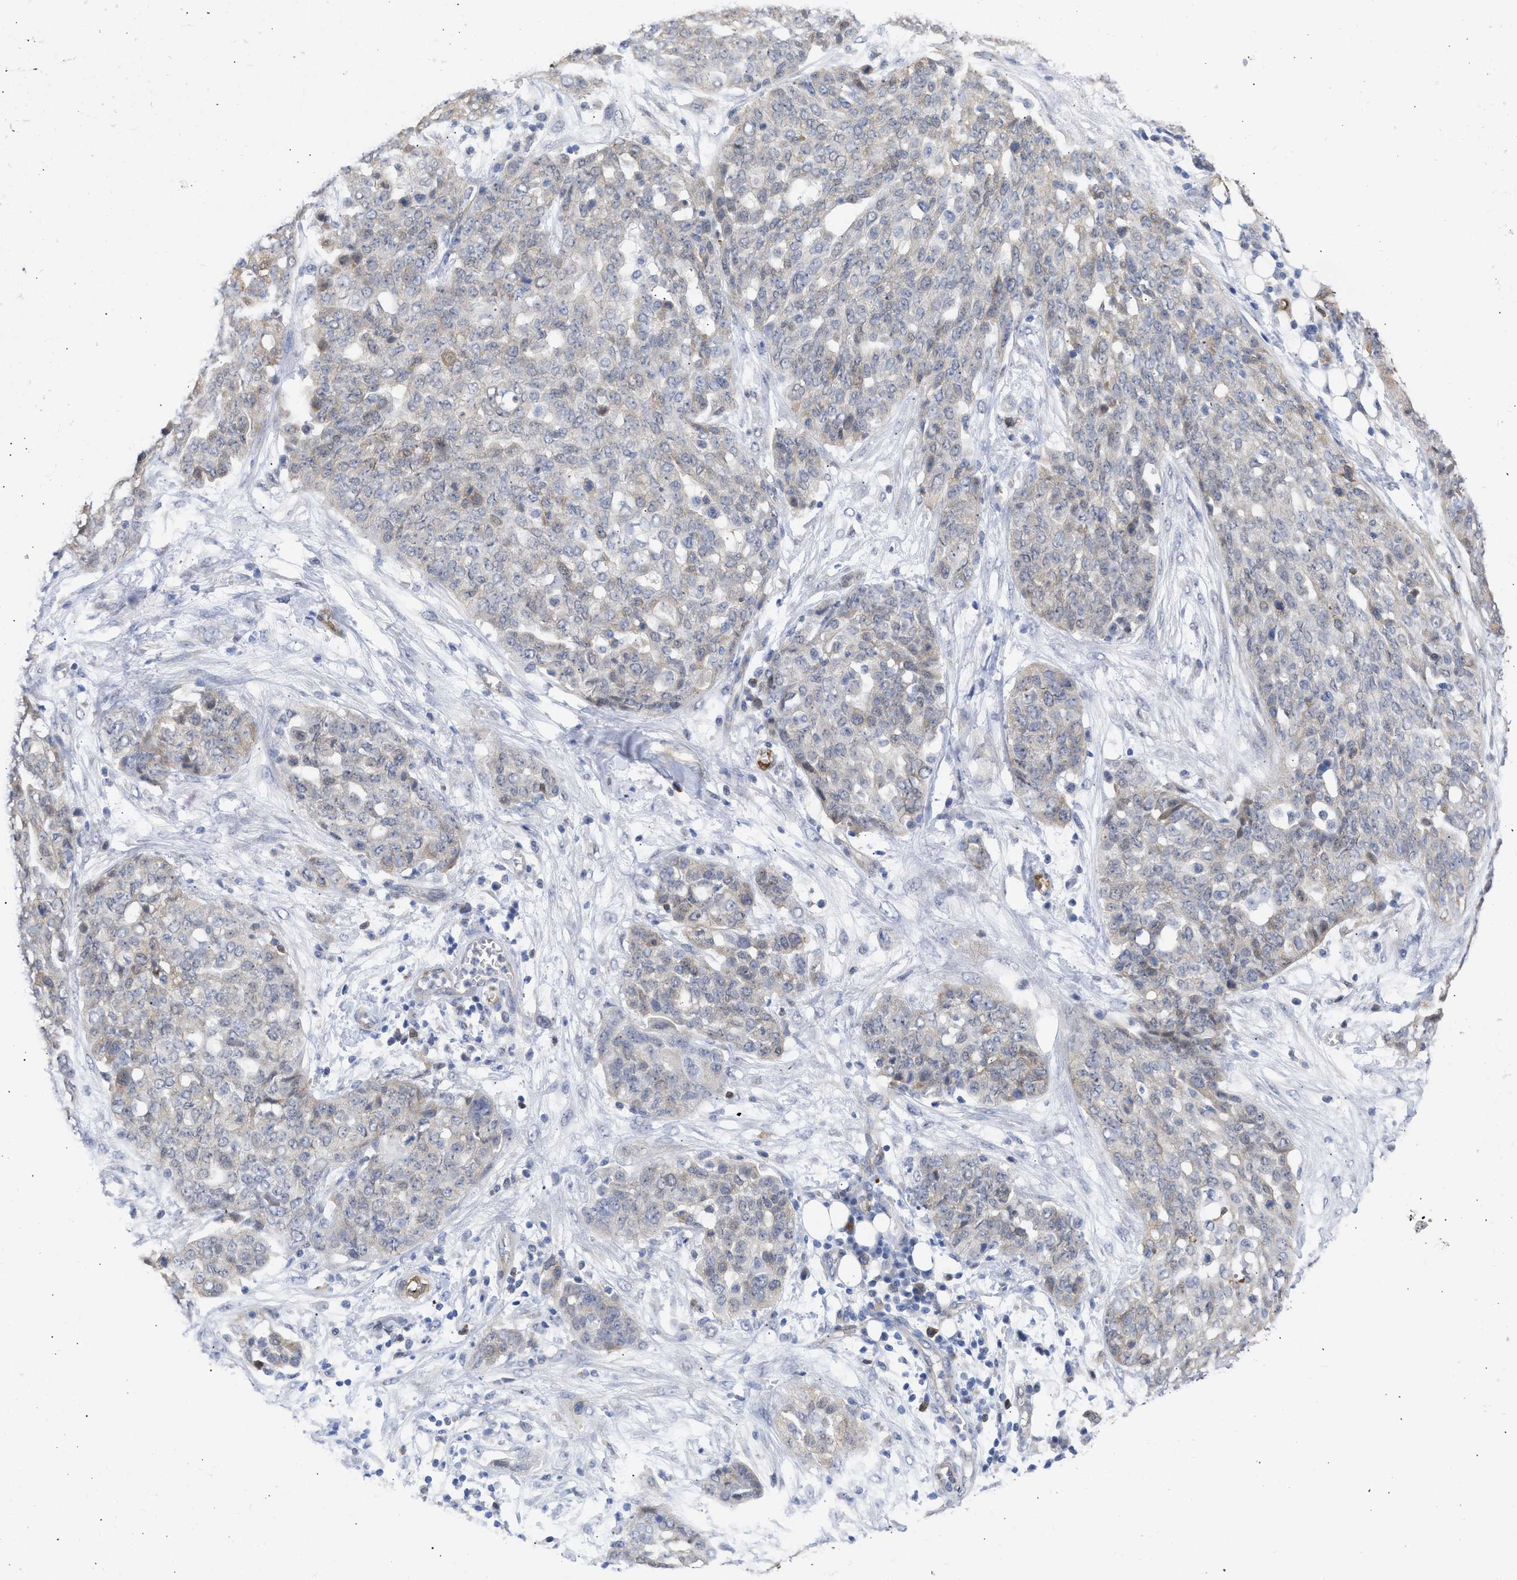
{"staining": {"intensity": "negative", "quantity": "none", "location": "none"}, "tissue": "ovarian cancer", "cell_type": "Tumor cells", "image_type": "cancer", "snomed": [{"axis": "morphology", "description": "Cystadenocarcinoma, serous, NOS"}, {"axis": "topography", "description": "Soft tissue"}, {"axis": "topography", "description": "Ovary"}], "caption": "This is an IHC photomicrograph of human serous cystadenocarcinoma (ovarian). There is no expression in tumor cells.", "gene": "THRA", "patient": {"sex": "female", "age": 57}}